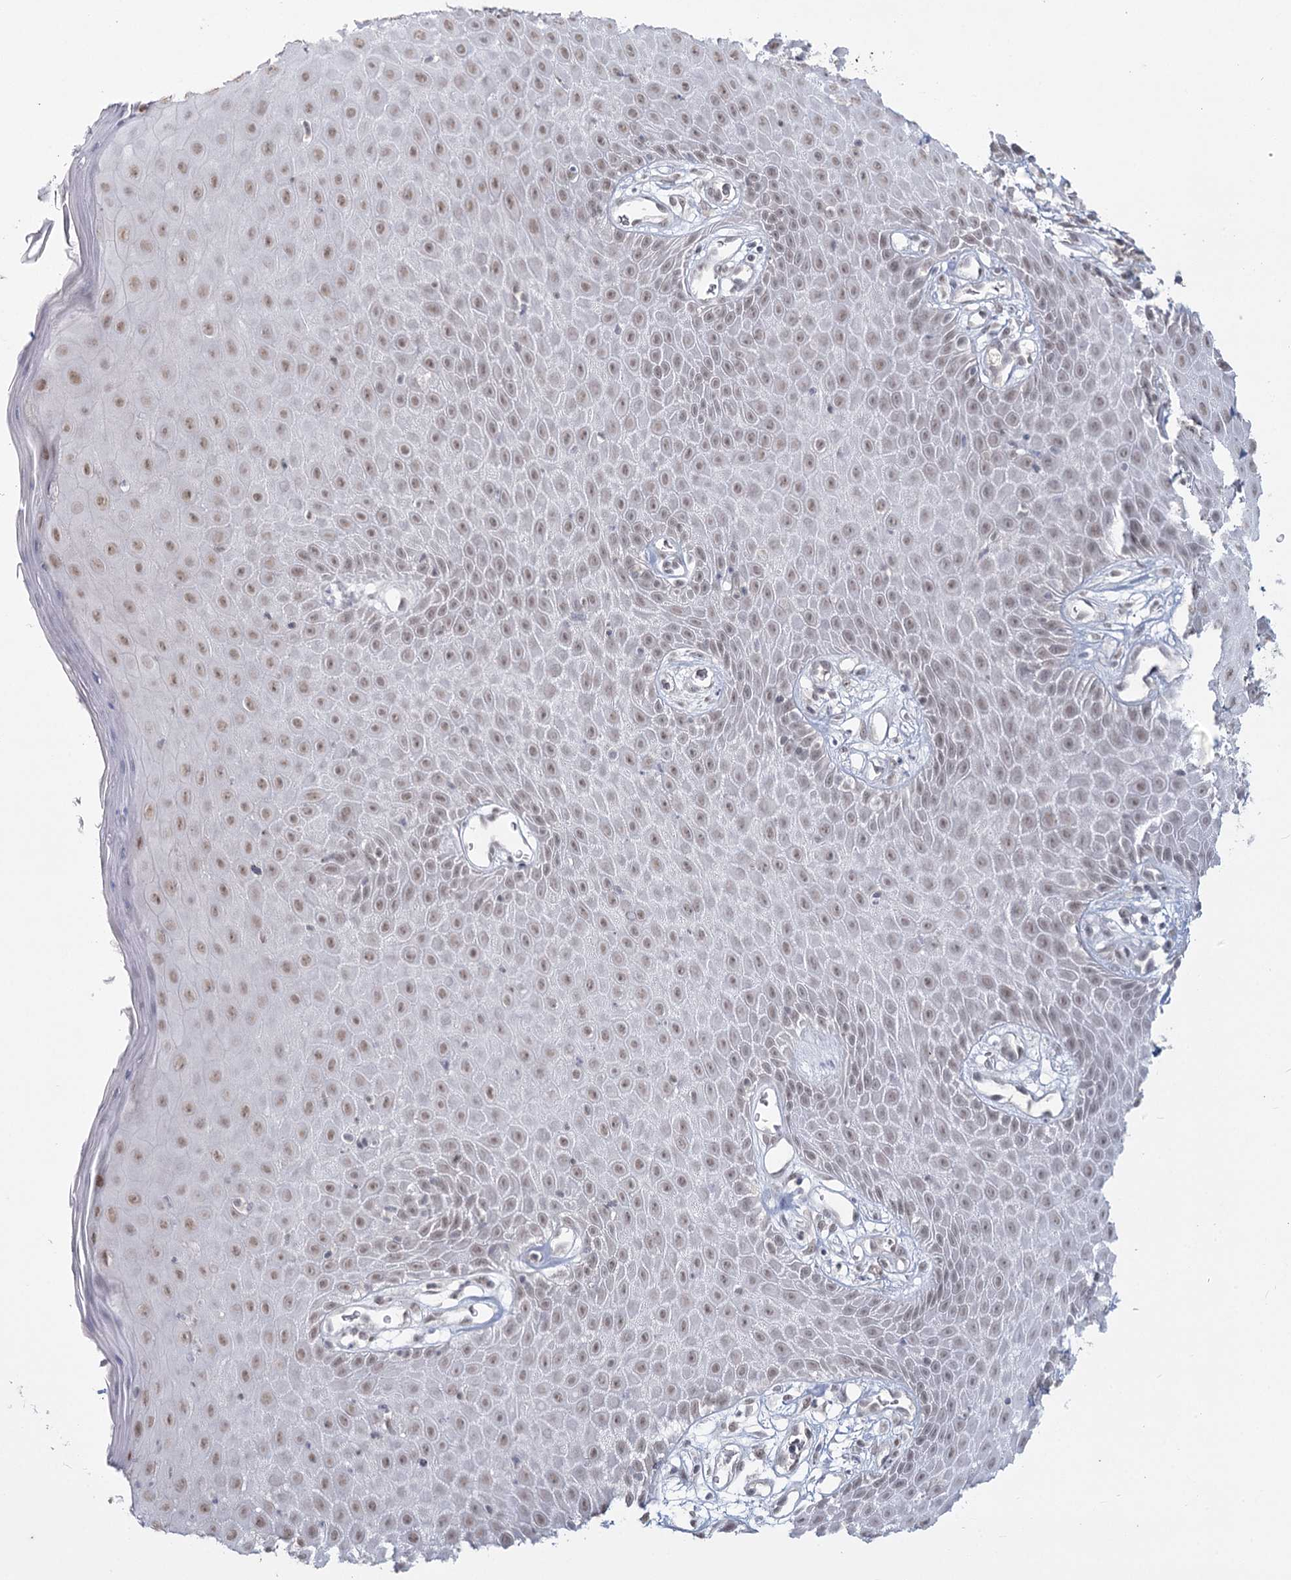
{"staining": {"intensity": "weak", "quantity": "25%-75%", "location": "cytoplasmic/membranous,nuclear"}, "tissue": "skin", "cell_type": "Epidermal cells", "image_type": "normal", "snomed": [{"axis": "morphology", "description": "Normal tissue, NOS"}, {"axis": "topography", "description": "Vulva"}], "caption": "Immunohistochemical staining of benign skin exhibits 25%-75% levels of weak cytoplasmic/membranous,nuclear protein positivity in about 25%-75% of epidermal cells. The staining is performed using DAB (3,3'-diaminobenzidine) brown chromogen to label protein expression. The nuclei are counter-stained blue using hematoxylin.", "gene": "LY6G5C", "patient": {"sex": "female", "age": 68}}